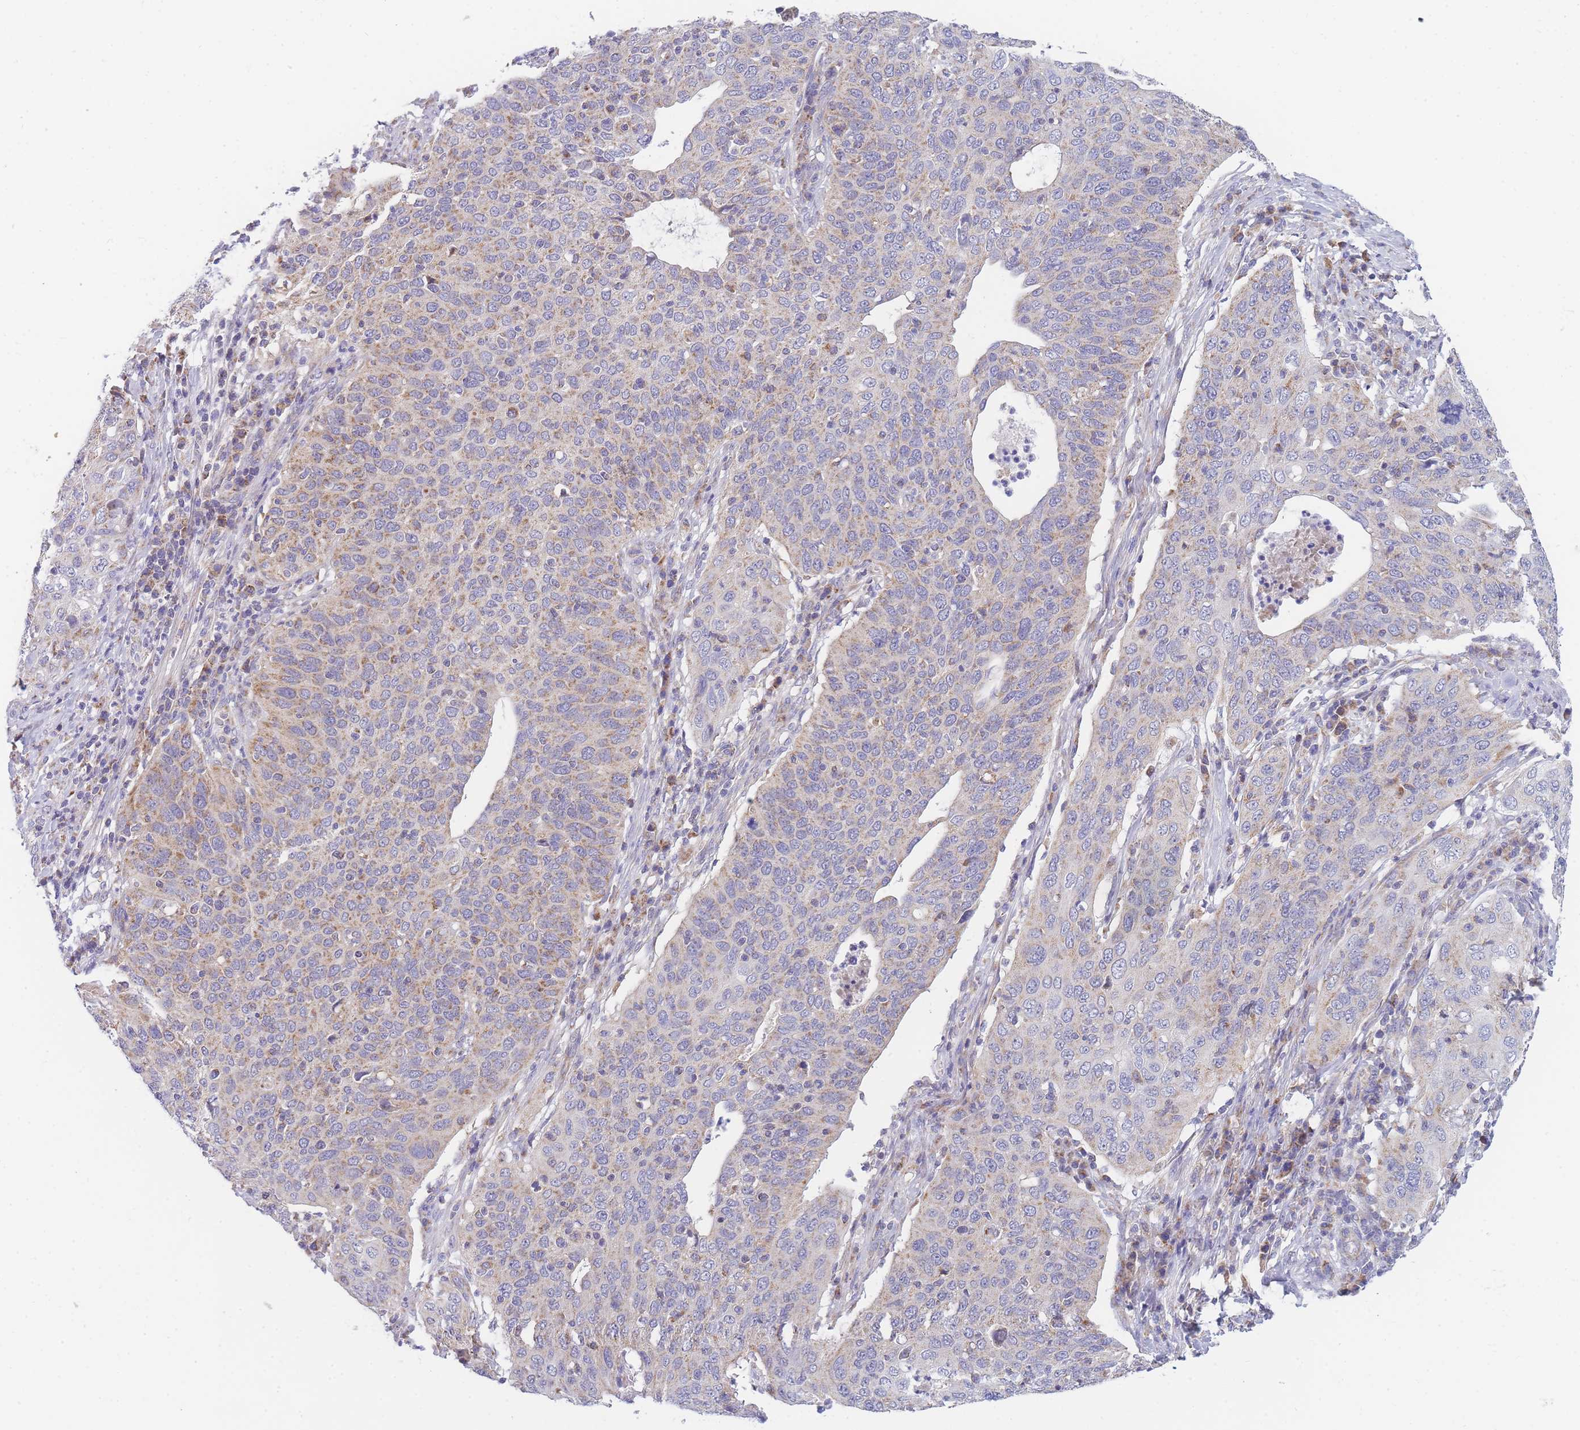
{"staining": {"intensity": "weak", "quantity": "<25%", "location": "cytoplasmic/membranous"}, "tissue": "cervical cancer", "cell_type": "Tumor cells", "image_type": "cancer", "snomed": [{"axis": "morphology", "description": "Squamous cell carcinoma, NOS"}, {"axis": "topography", "description": "Cervix"}], "caption": "Human cervical cancer stained for a protein using IHC displays no expression in tumor cells.", "gene": "MRPS11", "patient": {"sex": "female", "age": 36}}